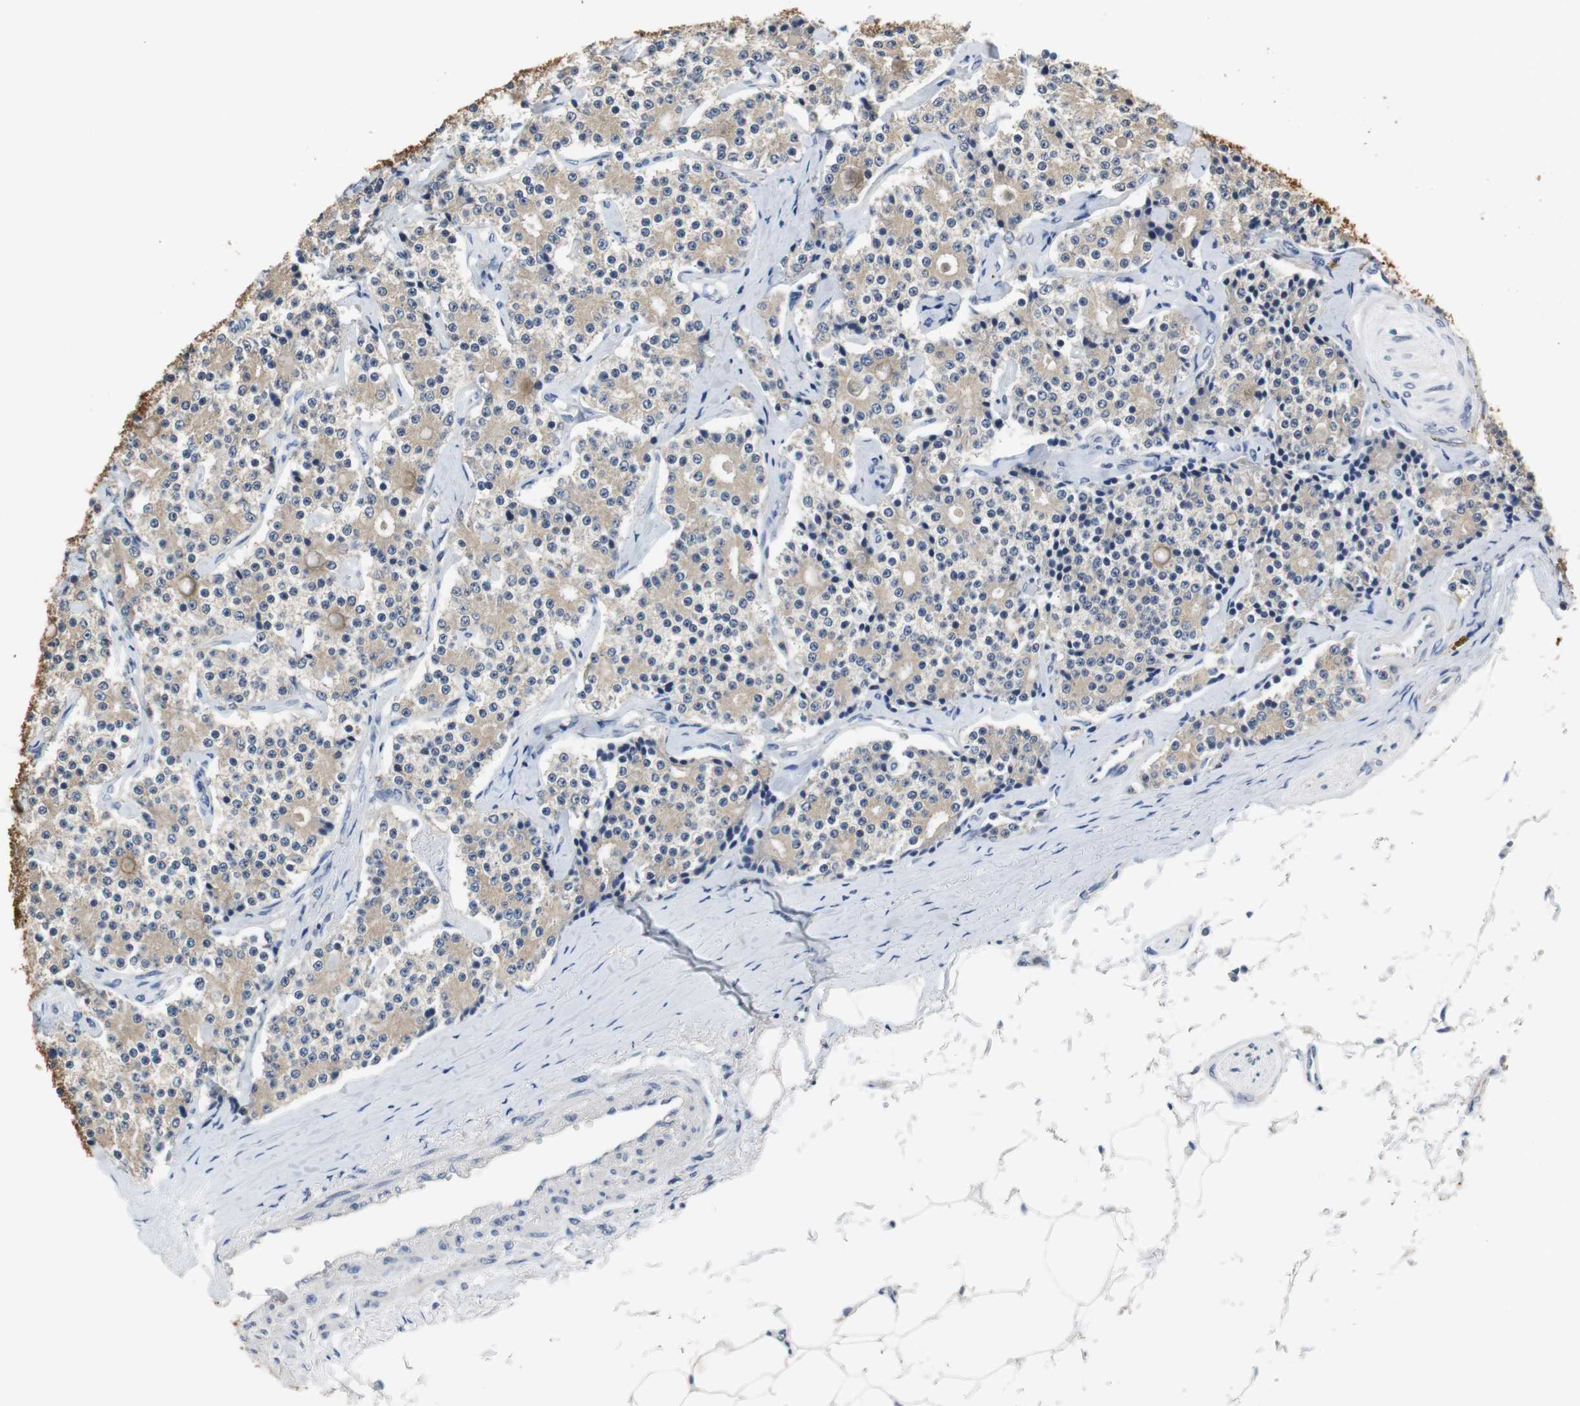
{"staining": {"intensity": "weak", "quantity": "25%-75%", "location": "cytoplasmic/membranous"}, "tissue": "carcinoid", "cell_type": "Tumor cells", "image_type": "cancer", "snomed": [{"axis": "morphology", "description": "Carcinoid, malignant, NOS"}, {"axis": "topography", "description": "Colon"}], "caption": "Immunohistochemistry of carcinoid demonstrates low levels of weak cytoplasmic/membranous expression in approximately 25%-75% of tumor cells.", "gene": "PCK1", "patient": {"sex": "female", "age": 61}}